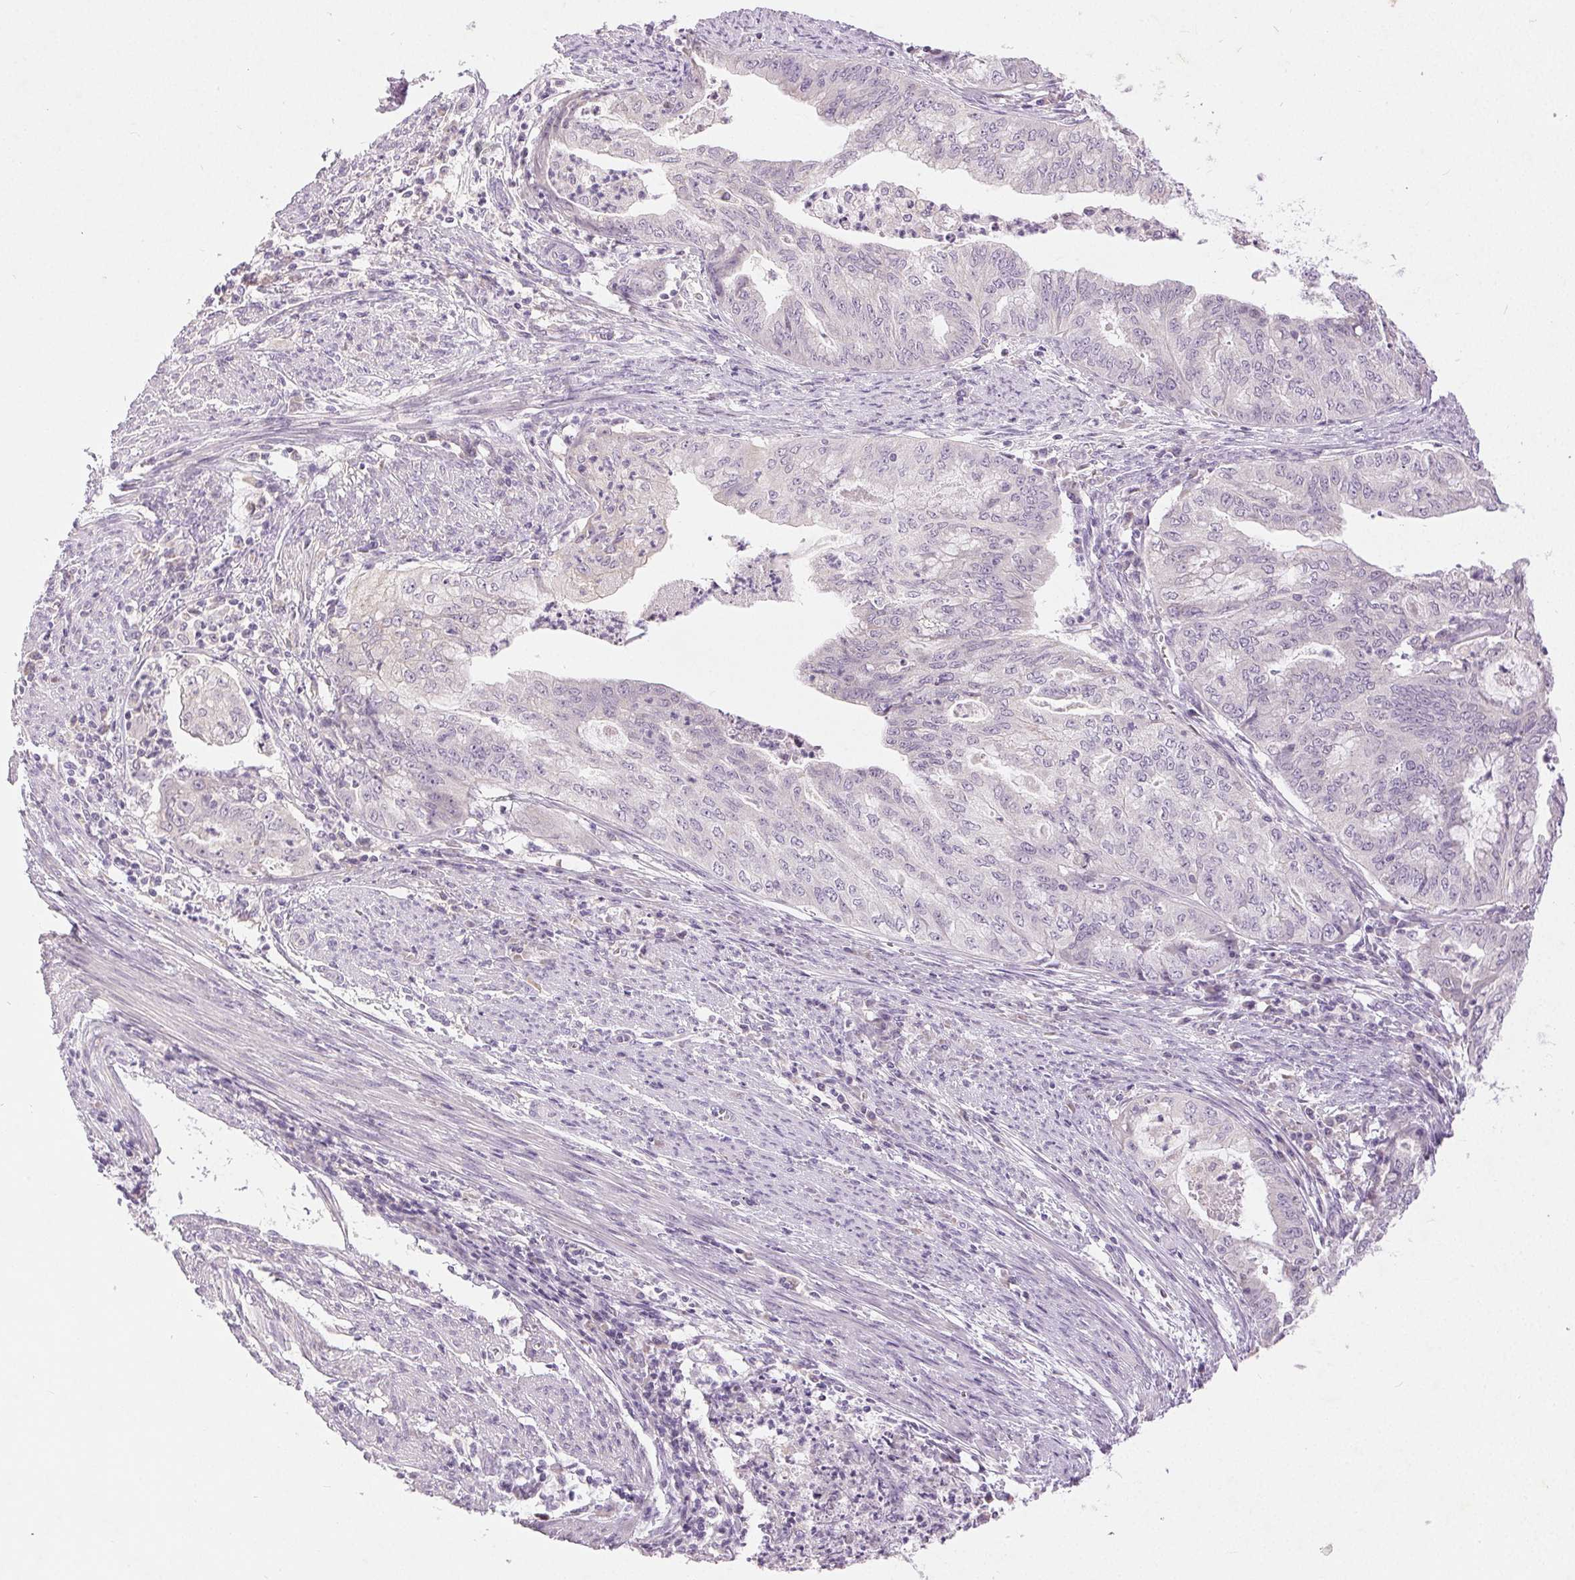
{"staining": {"intensity": "negative", "quantity": "none", "location": "none"}, "tissue": "endometrial cancer", "cell_type": "Tumor cells", "image_type": "cancer", "snomed": [{"axis": "morphology", "description": "Adenocarcinoma, NOS"}, {"axis": "topography", "description": "Endometrium"}], "caption": "This is an immunohistochemistry histopathology image of human endometrial cancer. There is no staining in tumor cells.", "gene": "DSG3", "patient": {"sex": "female", "age": 79}}